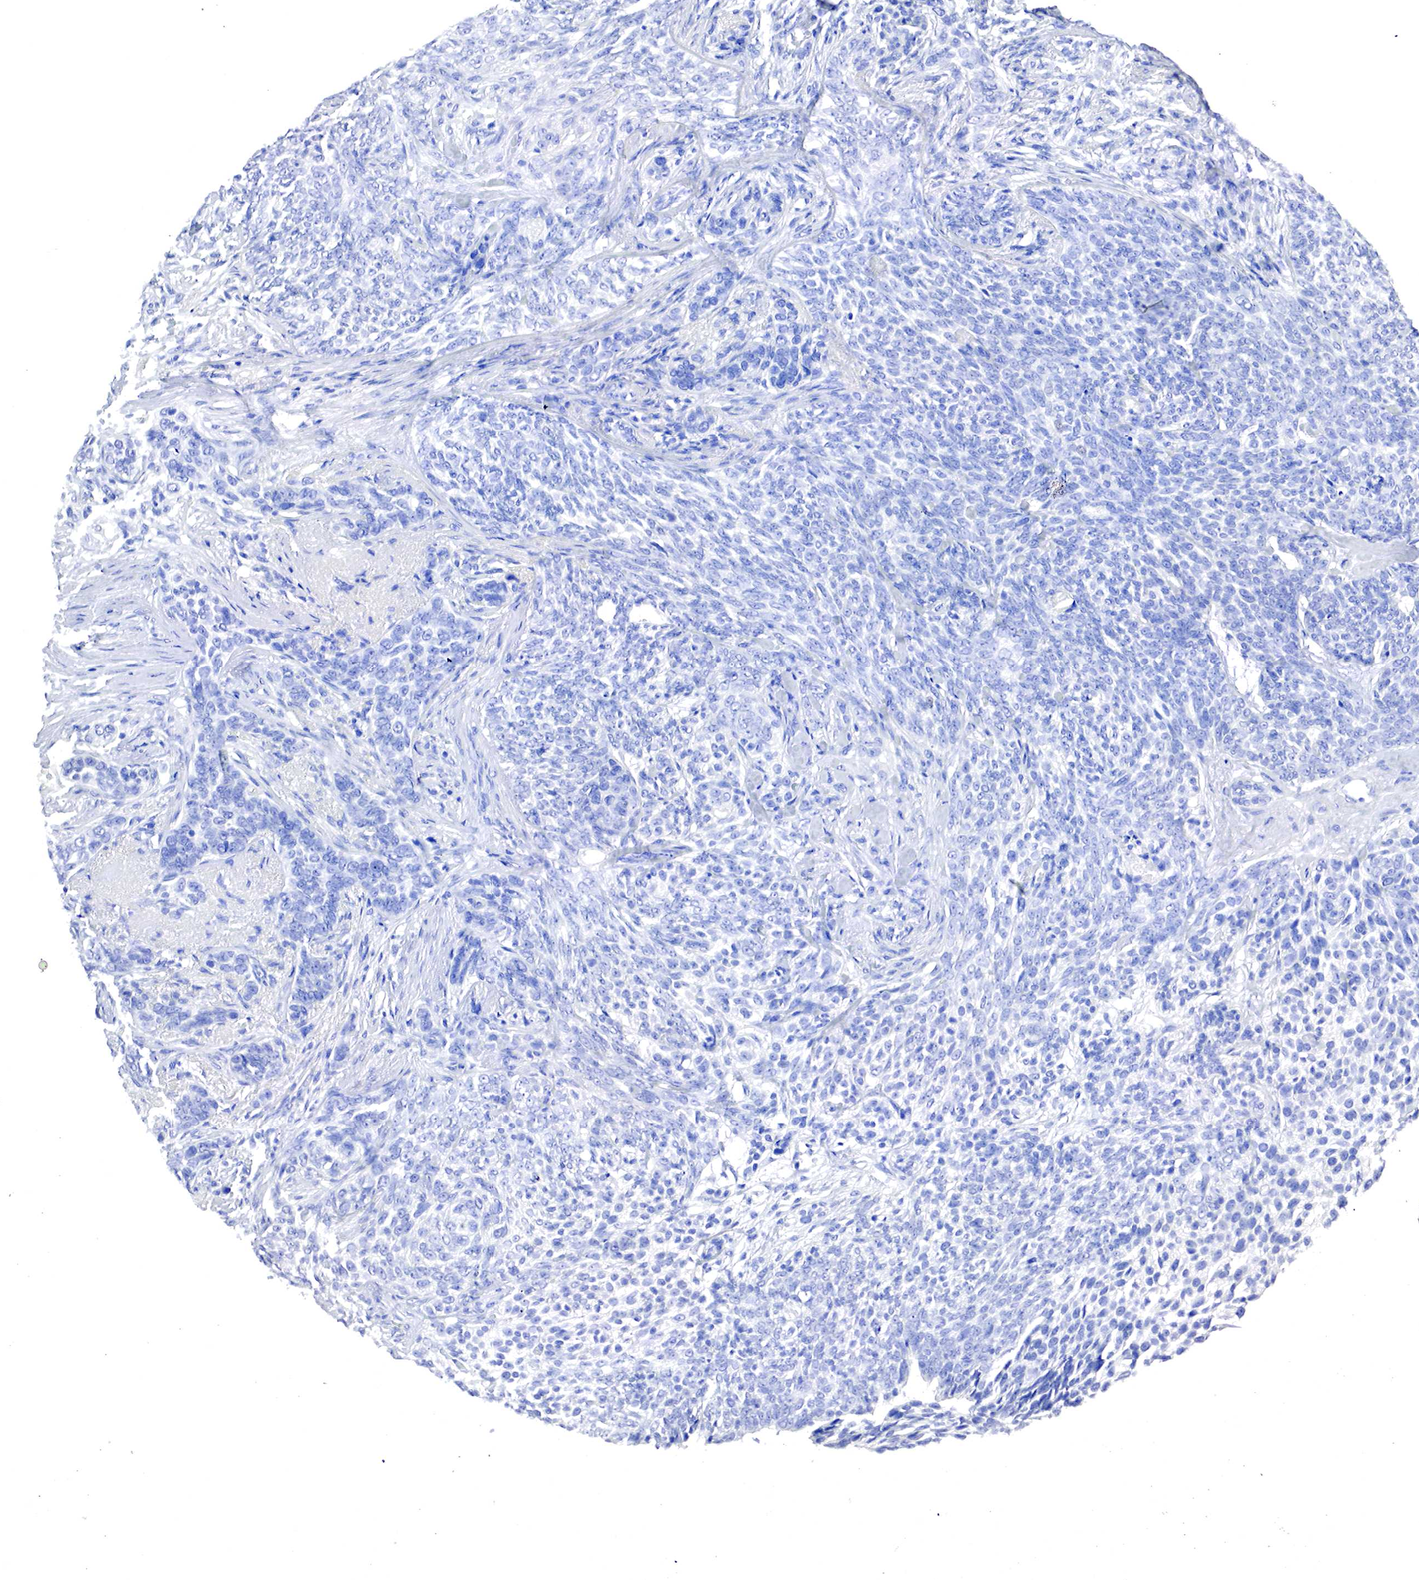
{"staining": {"intensity": "negative", "quantity": "none", "location": "none"}, "tissue": "skin cancer", "cell_type": "Tumor cells", "image_type": "cancer", "snomed": [{"axis": "morphology", "description": "Basal cell carcinoma"}, {"axis": "topography", "description": "Skin"}], "caption": "Tumor cells are negative for brown protein staining in basal cell carcinoma (skin).", "gene": "OTC", "patient": {"sex": "male", "age": 89}}